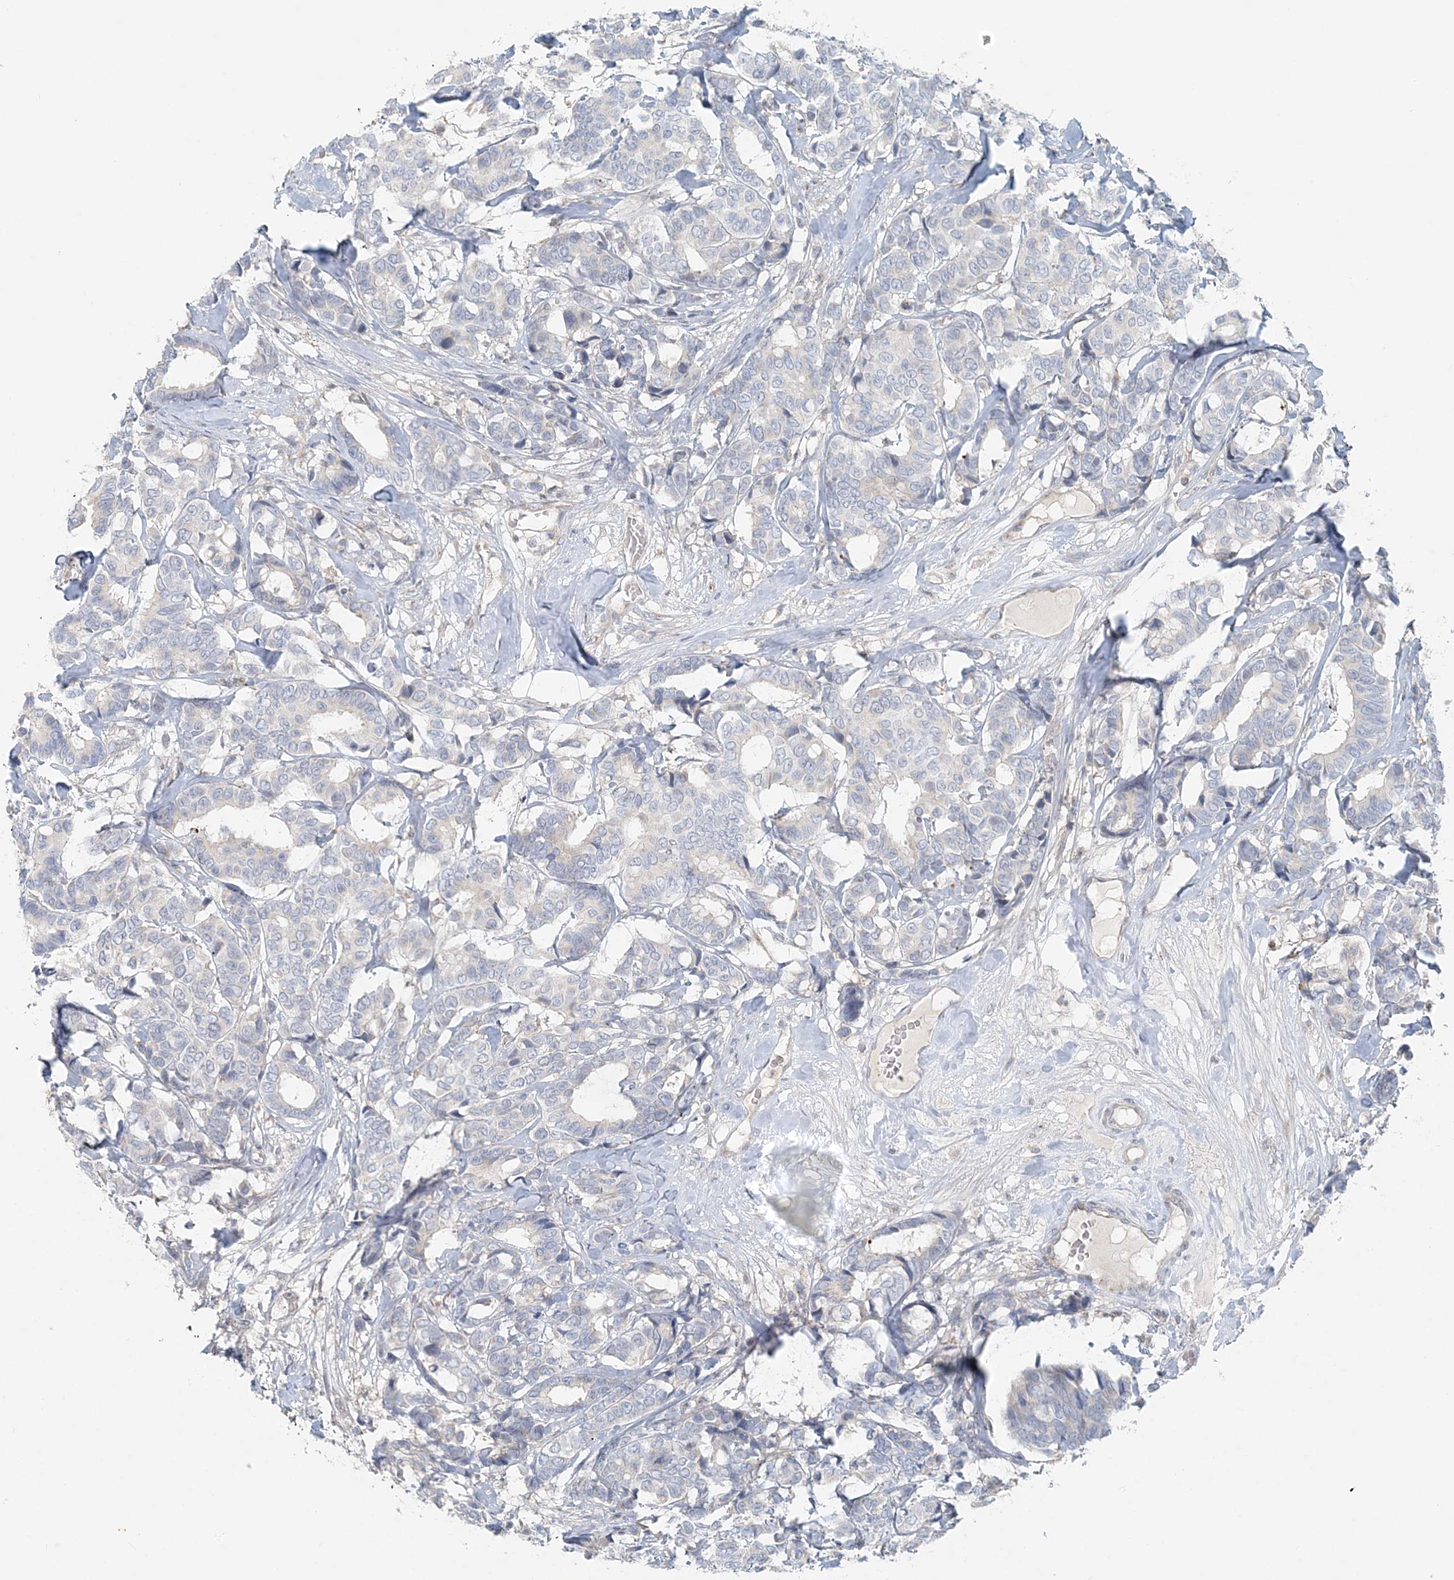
{"staining": {"intensity": "negative", "quantity": "none", "location": "none"}, "tissue": "breast cancer", "cell_type": "Tumor cells", "image_type": "cancer", "snomed": [{"axis": "morphology", "description": "Duct carcinoma"}, {"axis": "topography", "description": "Breast"}], "caption": "There is no significant staining in tumor cells of breast invasive ductal carcinoma. The staining was performed using DAB (3,3'-diaminobenzidine) to visualize the protein expression in brown, while the nuclei were stained in blue with hematoxylin (Magnification: 20x).", "gene": "NAA11", "patient": {"sex": "female", "age": 87}}